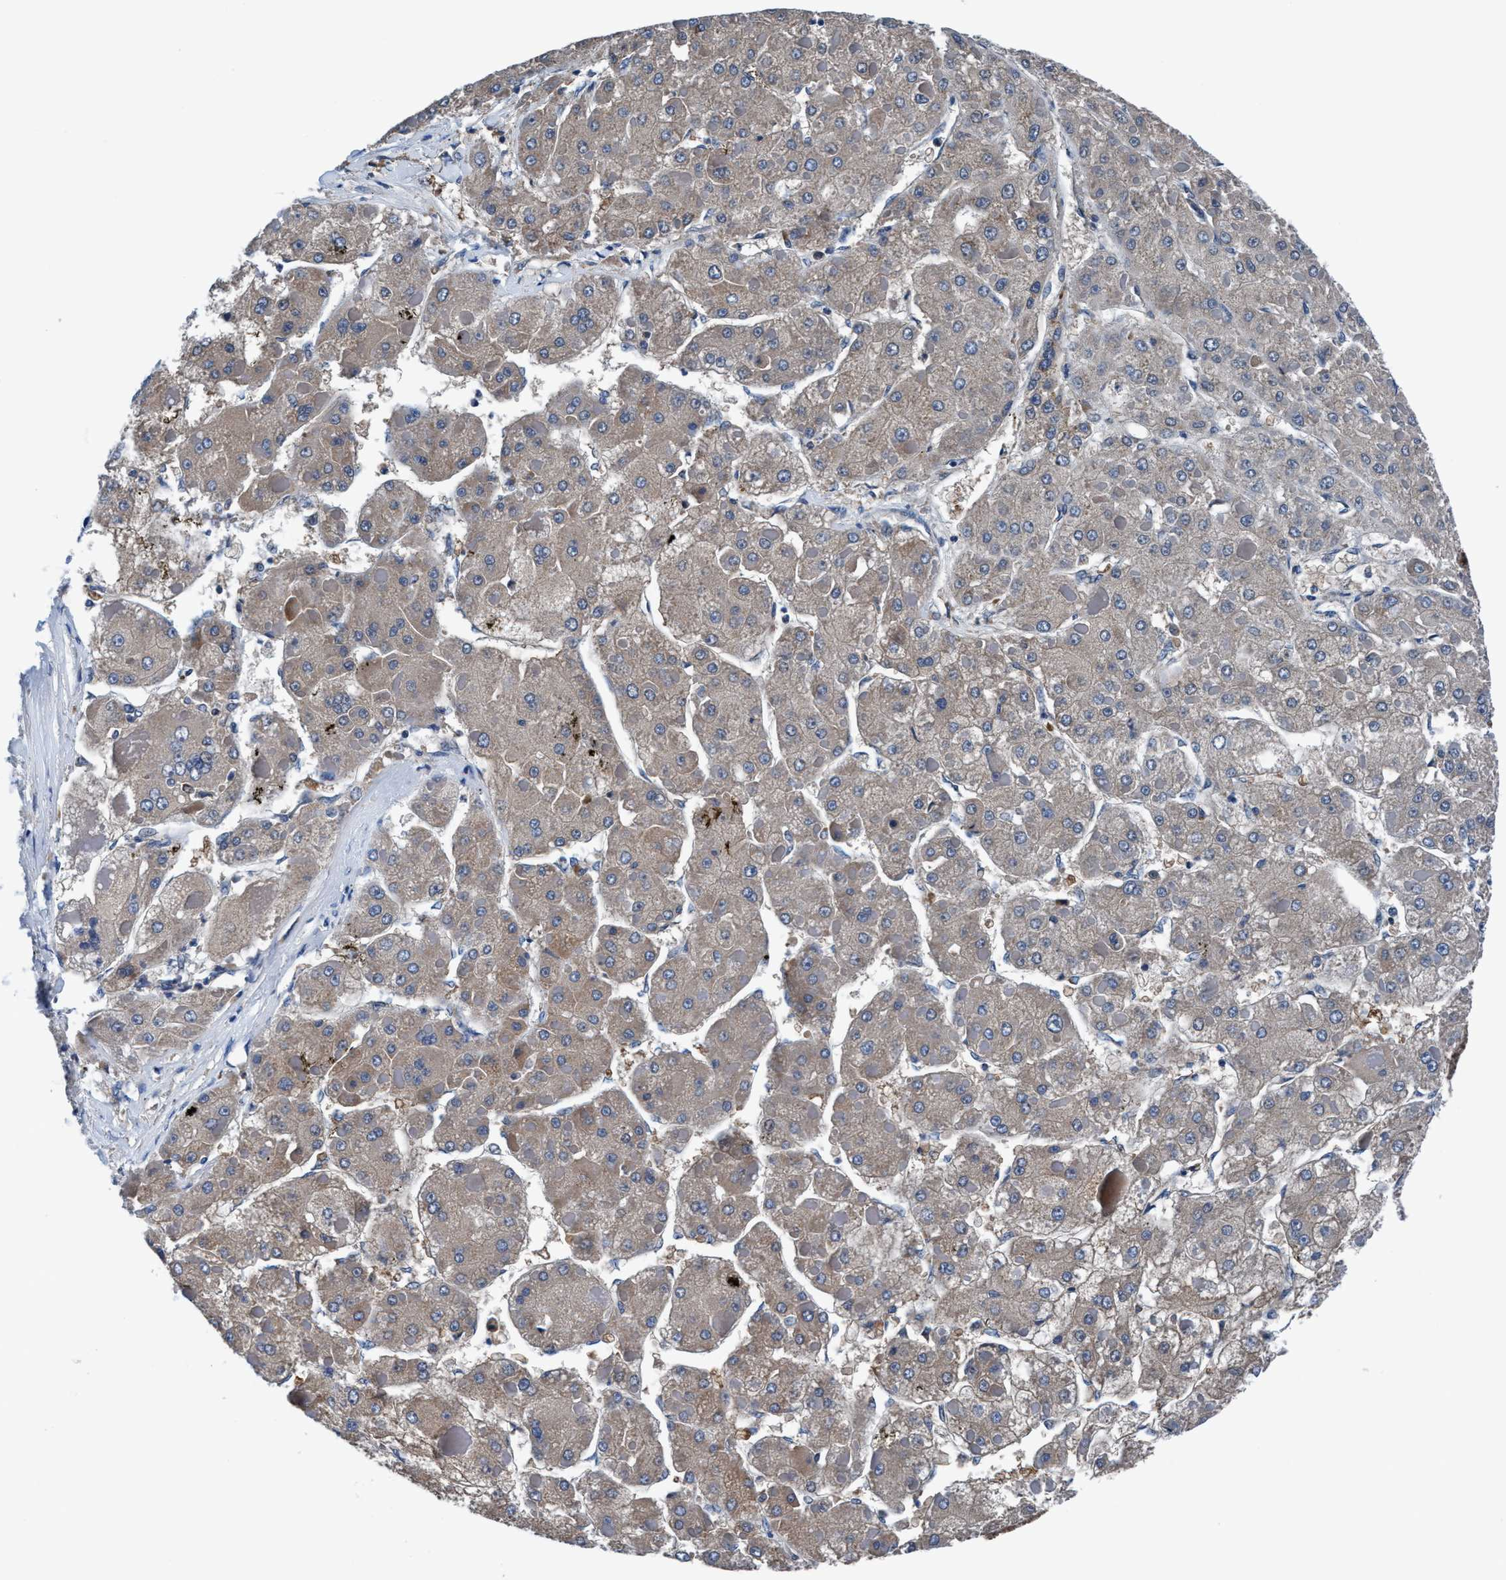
{"staining": {"intensity": "weak", "quantity": "25%-75%", "location": "cytoplasmic/membranous"}, "tissue": "liver cancer", "cell_type": "Tumor cells", "image_type": "cancer", "snomed": [{"axis": "morphology", "description": "Carcinoma, Hepatocellular, NOS"}, {"axis": "topography", "description": "Liver"}], "caption": "A histopathology image of human liver cancer stained for a protein reveals weak cytoplasmic/membranous brown staining in tumor cells. The protein of interest is shown in brown color, while the nuclei are stained blue.", "gene": "TMEM94", "patient": {"sex": "female", "age": 73}}